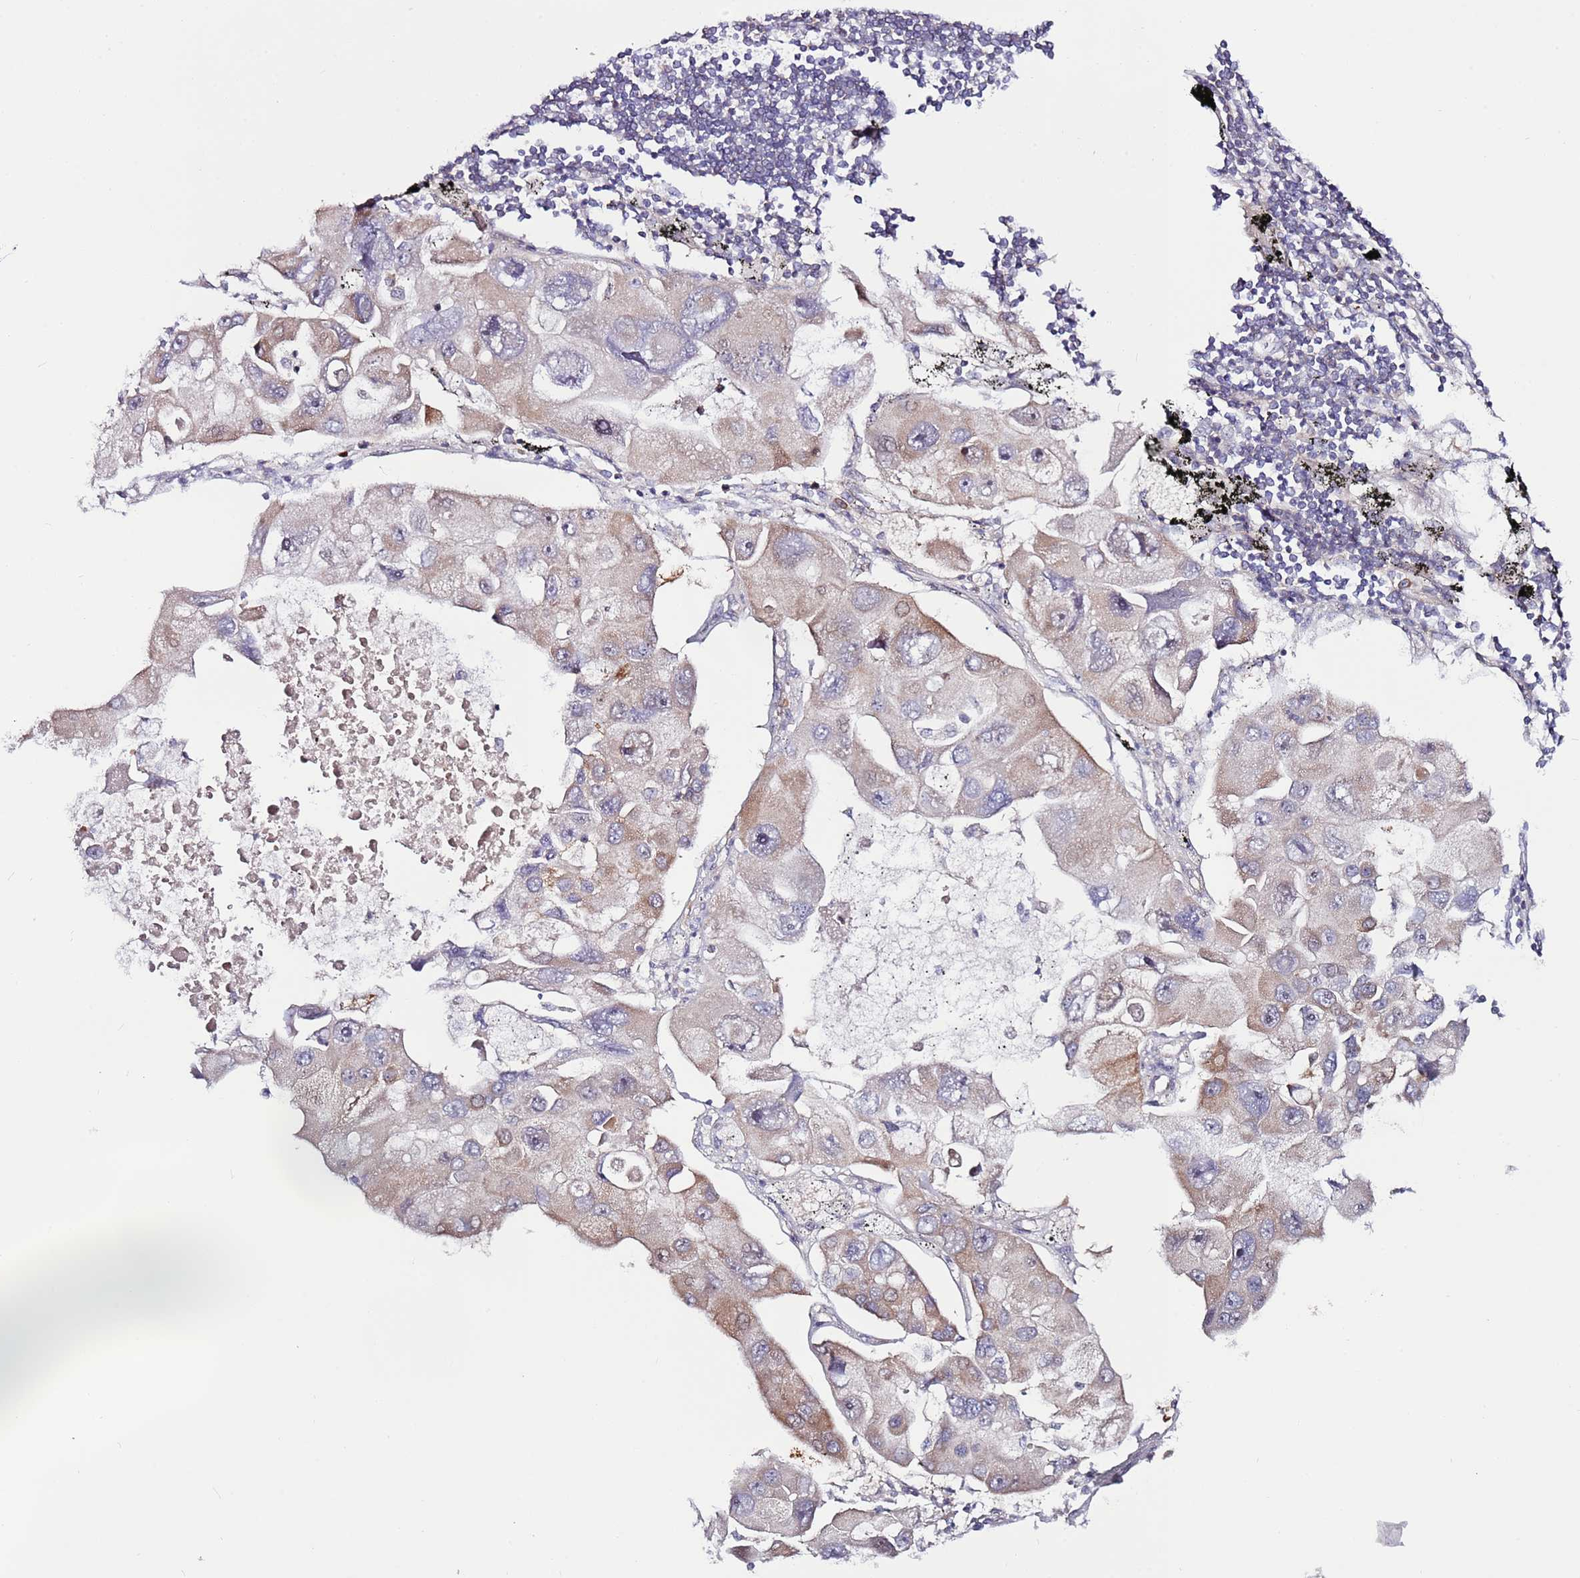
{"staining": {"intensity": "weak", "quantity": "<25%", "location": "cytoplasmic/membranous"}, "tissue": "lung cancer", "cell_type": "Tumor cells", "image_type": "cancer", "snomed": [{"axis": "morphology", "description": "Adenocarcinoma, NOS"}, {"axis": "topography", "description": "Lung"}], "caption": "The IHC photomicrograph has no significant expression in tumor cells of lung adenocarcinoma tissue.", "gene": "MTG2", "patient": {"sex": "female", "age": 54}}